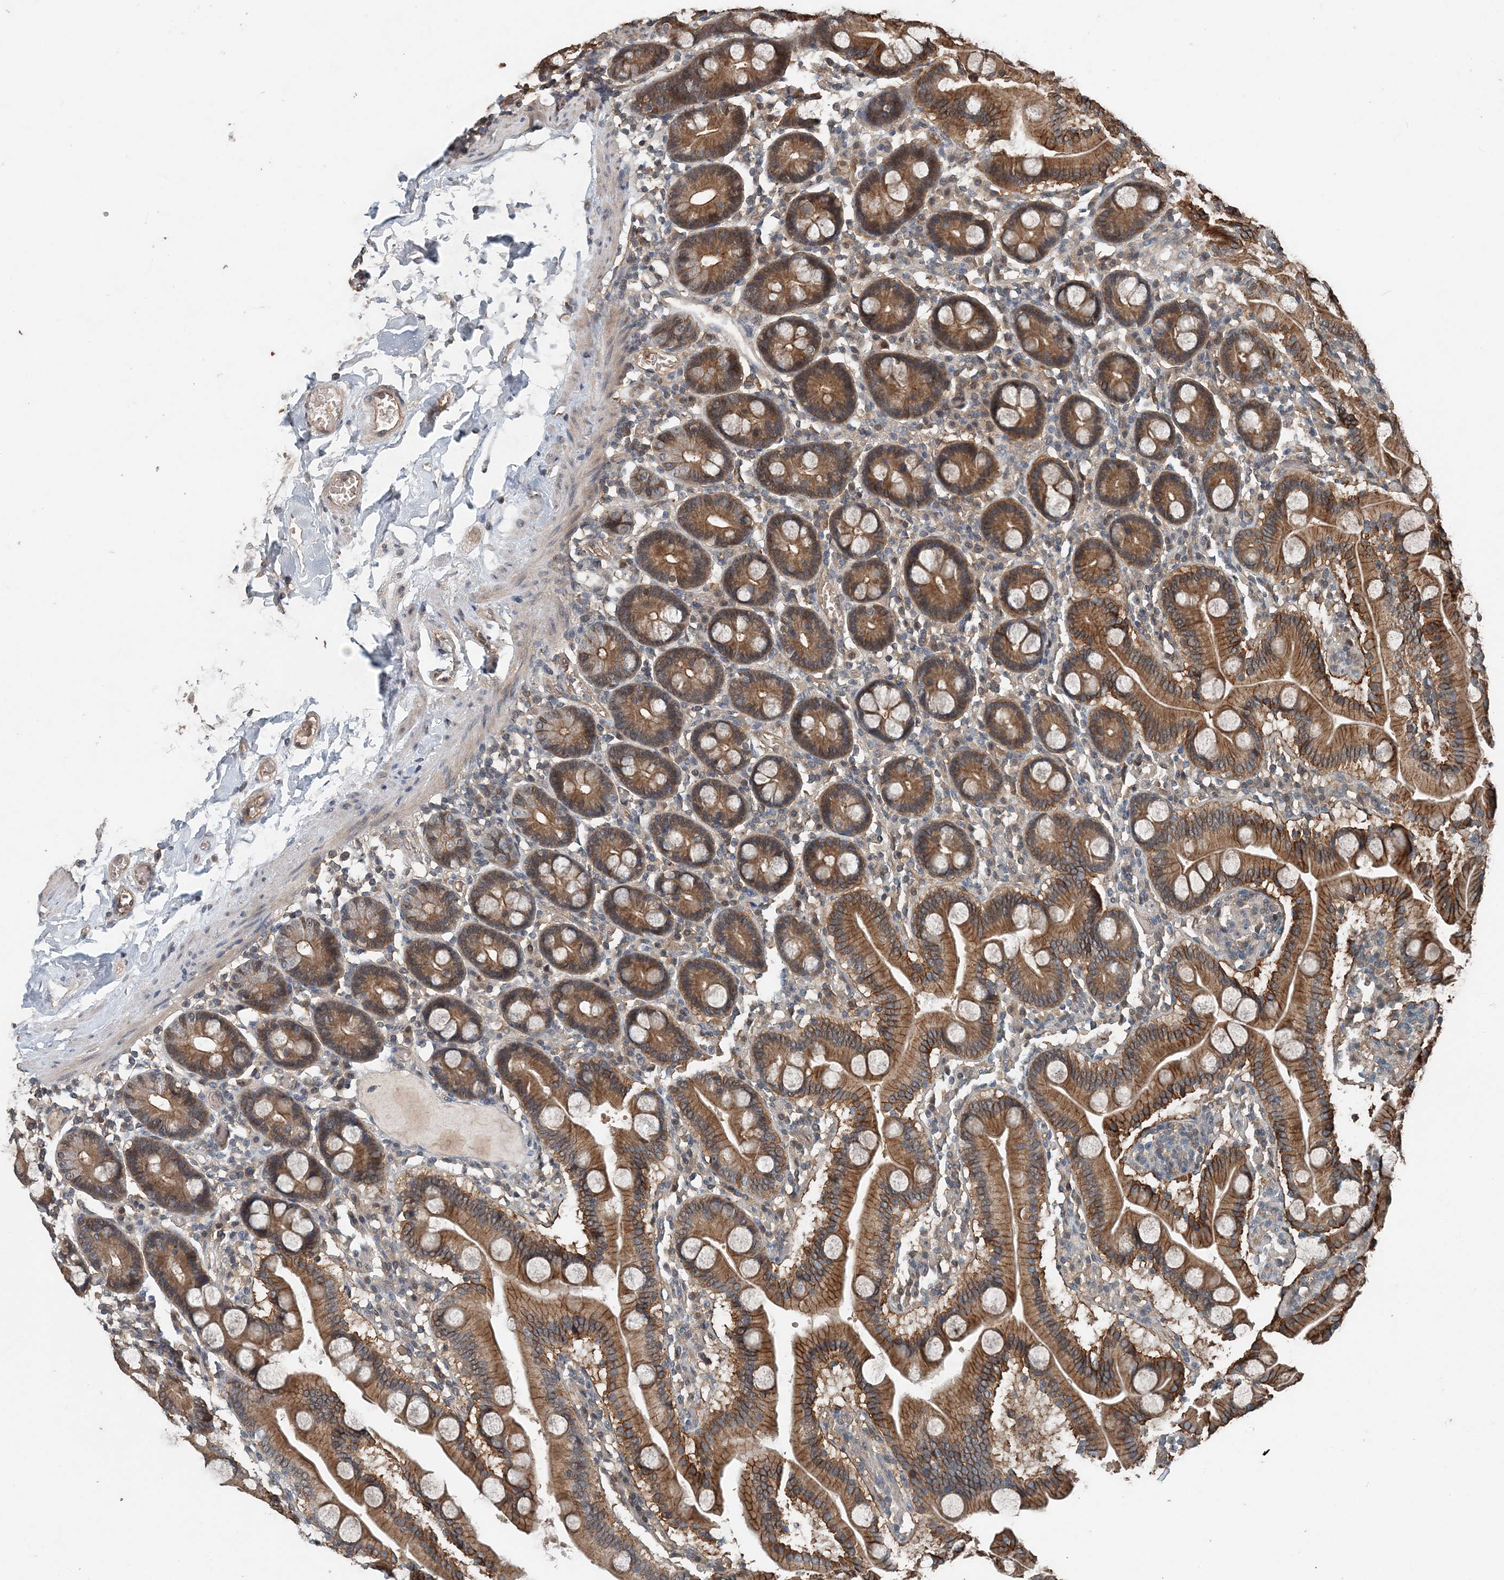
{"staining": {"intensity": "strong", "quantity": ">75%", "location": "cytoplasmic/membranous"}, "tissue": "duodenum", "cell_type": "Glandular cells", "image_type": "normal", "snomed": [{"axis": "morphology", "description": "Normal tissue, NOS"}, {"axis": "topography", "description": "Duodenum"}], "caption": "A brown stain highlights strong cytoplasmic/membranous expression of a protein in glandular cells of benign human duodenum. The staining was performed using DAB, with brown indicating positive protein expression. Nuclei are stained blue with hematoxylin.", "gene": "SMPD3", "patient": {"sex": "male", "age": 55}}